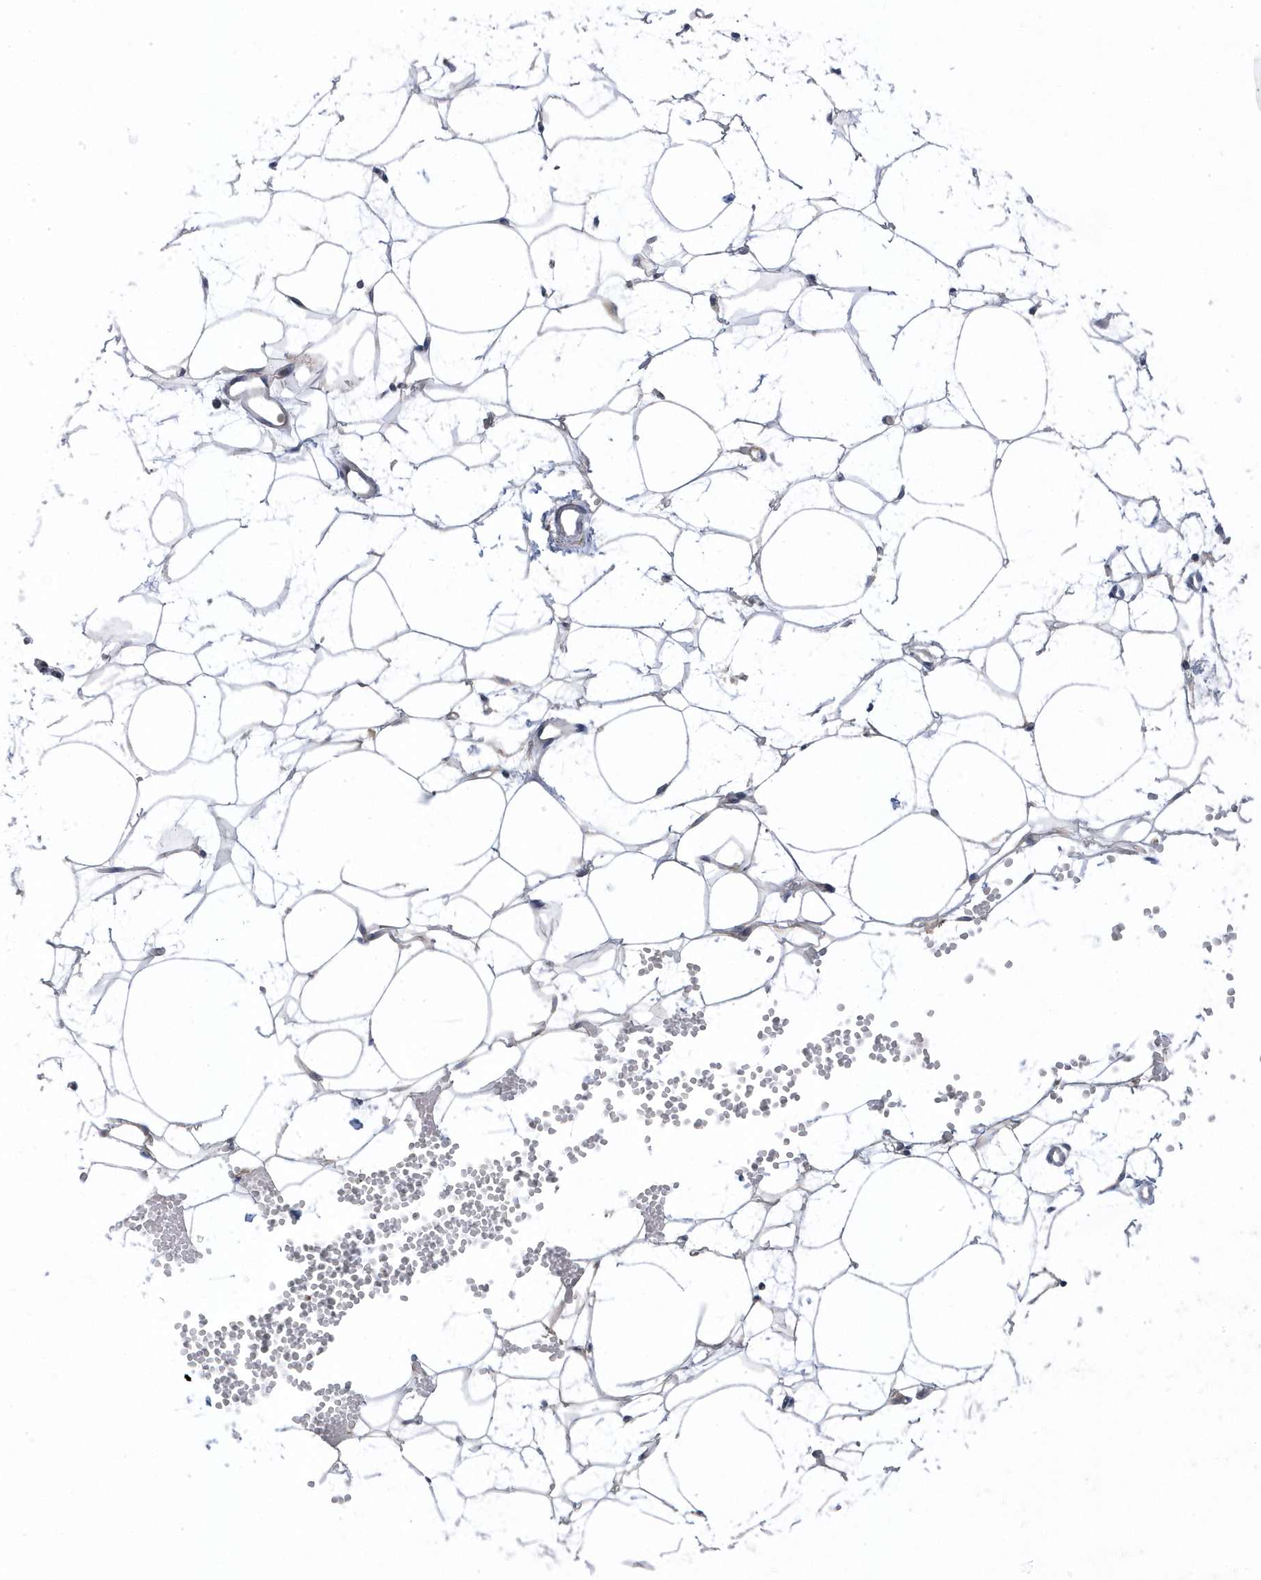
{"staining": {"intensity": "negative", "quantity": "none", "location": "none"}, "tissue": "adipose tissue", "cell_type": "Adipocytes", "image_type": "normal", "snomed": [{"axis": "morphology", "description": "Normal tissue, NOS"}, {"axis": "topography", "description": "Breast"}], "caption": "Adipose tissue stained for a protein using IHC exhibits no staining adipocytes.", "gene": "ANAPC1", "patient": {"sex": "female", "age": 23}}